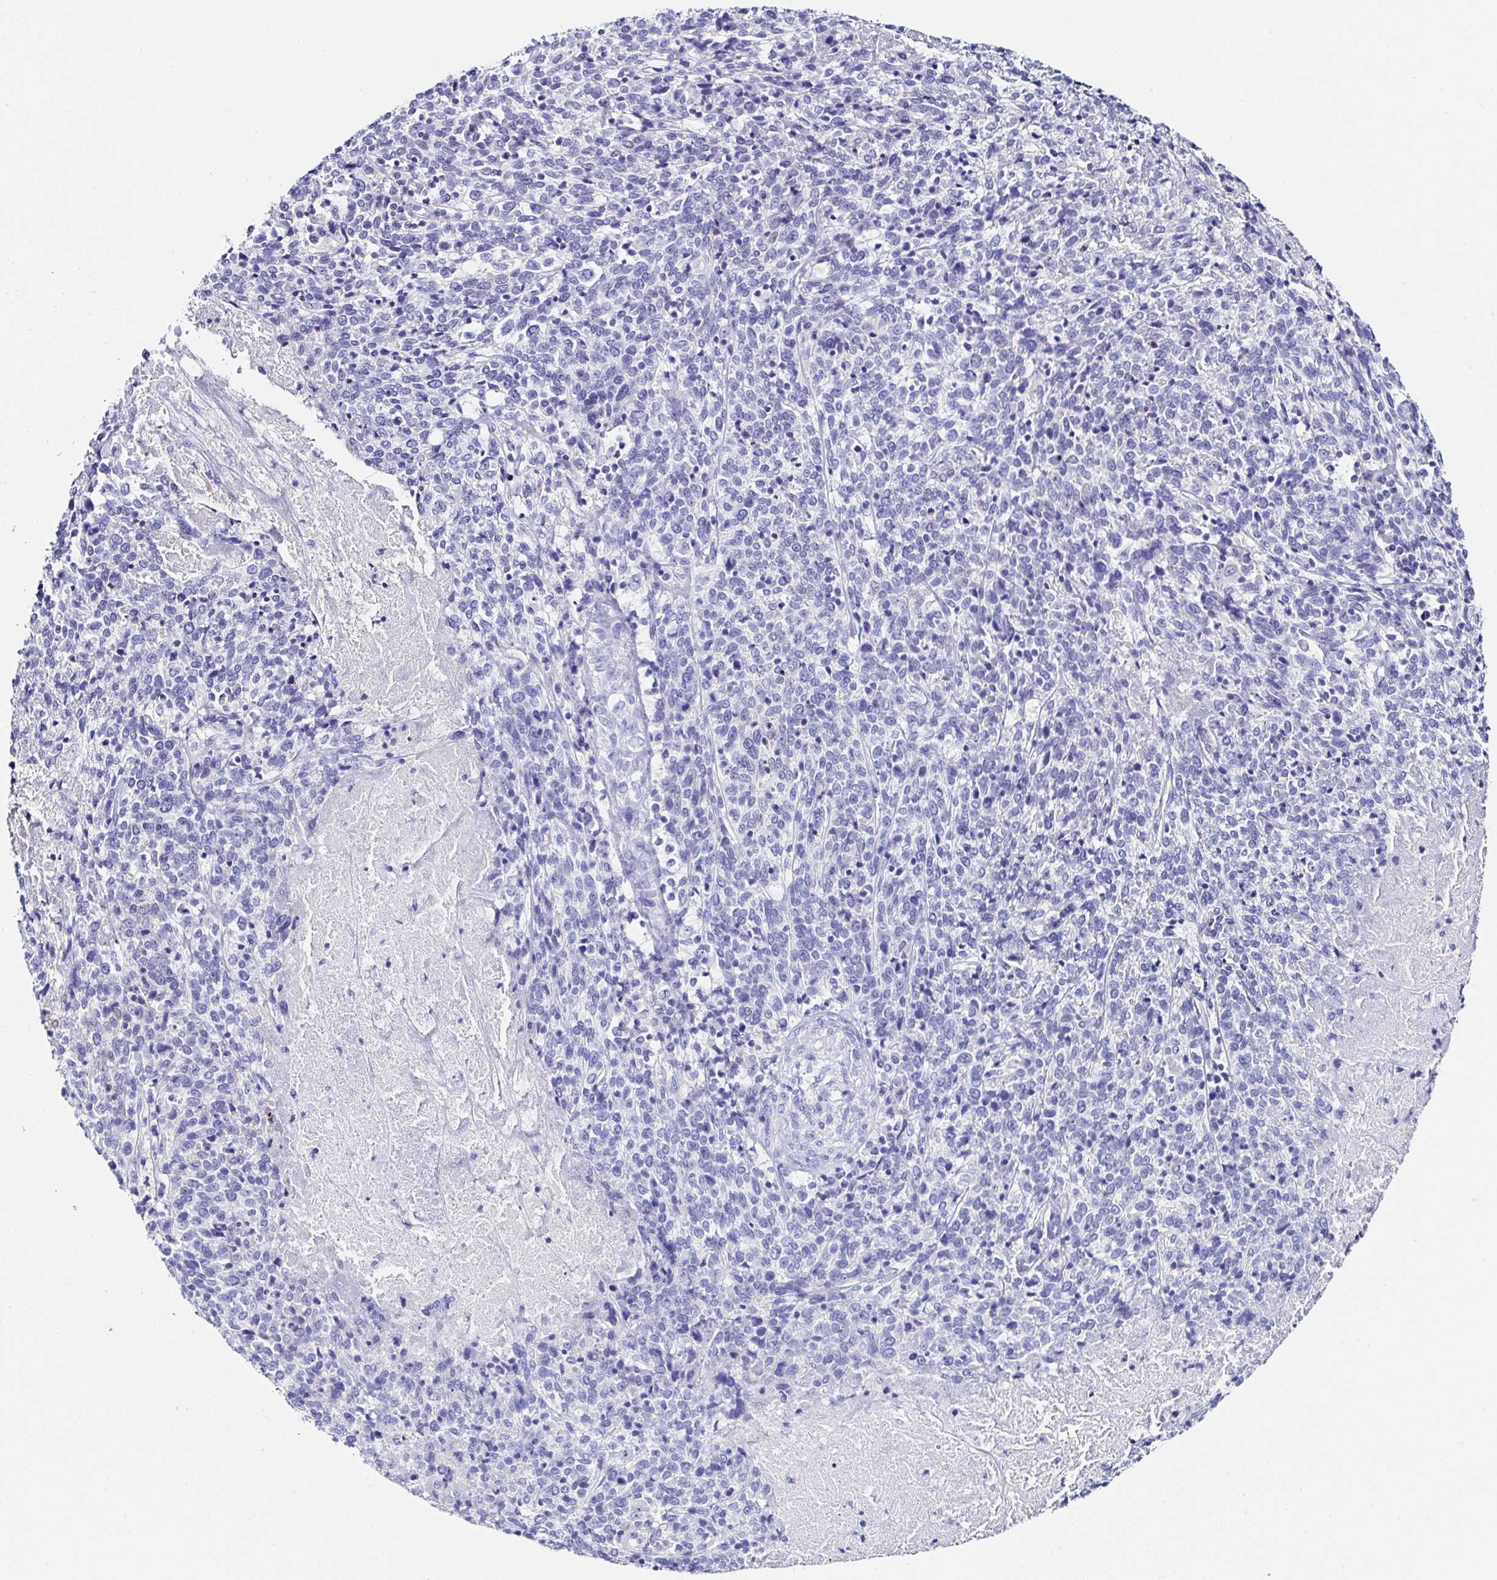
{"staining": {"intensity": "negative", "quantity": "none", "location": "none"}, "tissue": "cervical cancer", "cell_type": "Tumor cells", "image_type": "cancer", "snomed": [{"axis": "morphology", "description": "Squamous cell carcinoma, NOS"}, {"axis": "topography", "description": "Cervix"}], "caption": "The IHC image has no significant expression in tumor cells of cervical cancer tissue. (Immunohistochemistry (ihc), brightfield microscopy, high magnification).", "gene": "UGT3A1", "patient": {"sex": "female", "age": 46}}